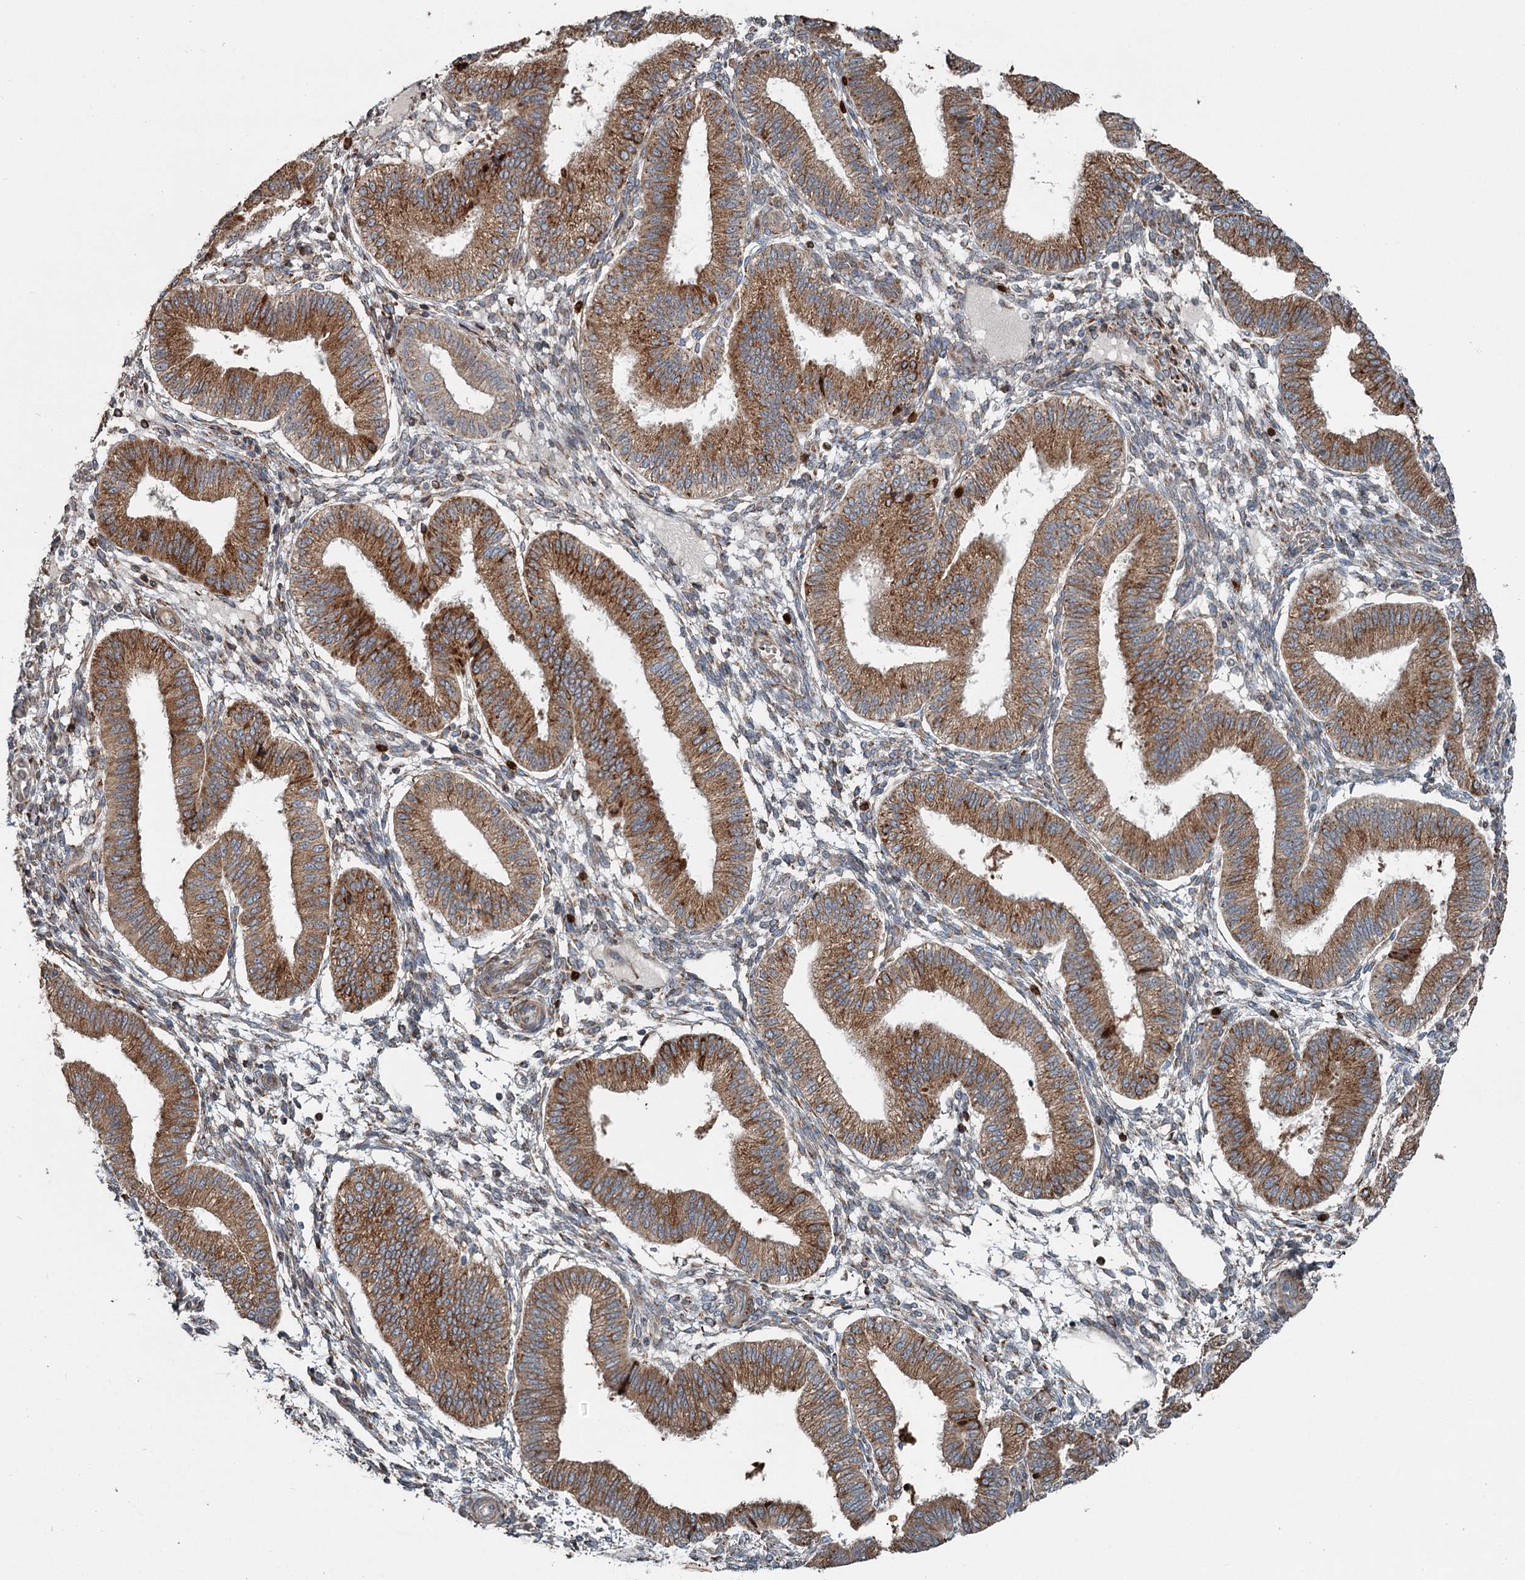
{"staining": {"intensity": "weak", "quantity": "25%-75%", "location": "cytoplasmic/membranous"}, "tissue": "endometrium", "cell_type": "Cells in endometrial stroma", "image_type": "normal", "snomed": [{"axis": "morphology", "description": "Normal tissue, NOS"}, {"axis": "topography", "description": "Endometrium"}], "caption": "Protein expression analysis of normal endometrium shows weak cytoplasmic/membranous staining in approximately 25%-75% of cells in endometrial stroma. (IHC, brightfield microscopy, high magnification).", "gene": "RASSF8", "patient": {"sex": "female", "age": 39}}